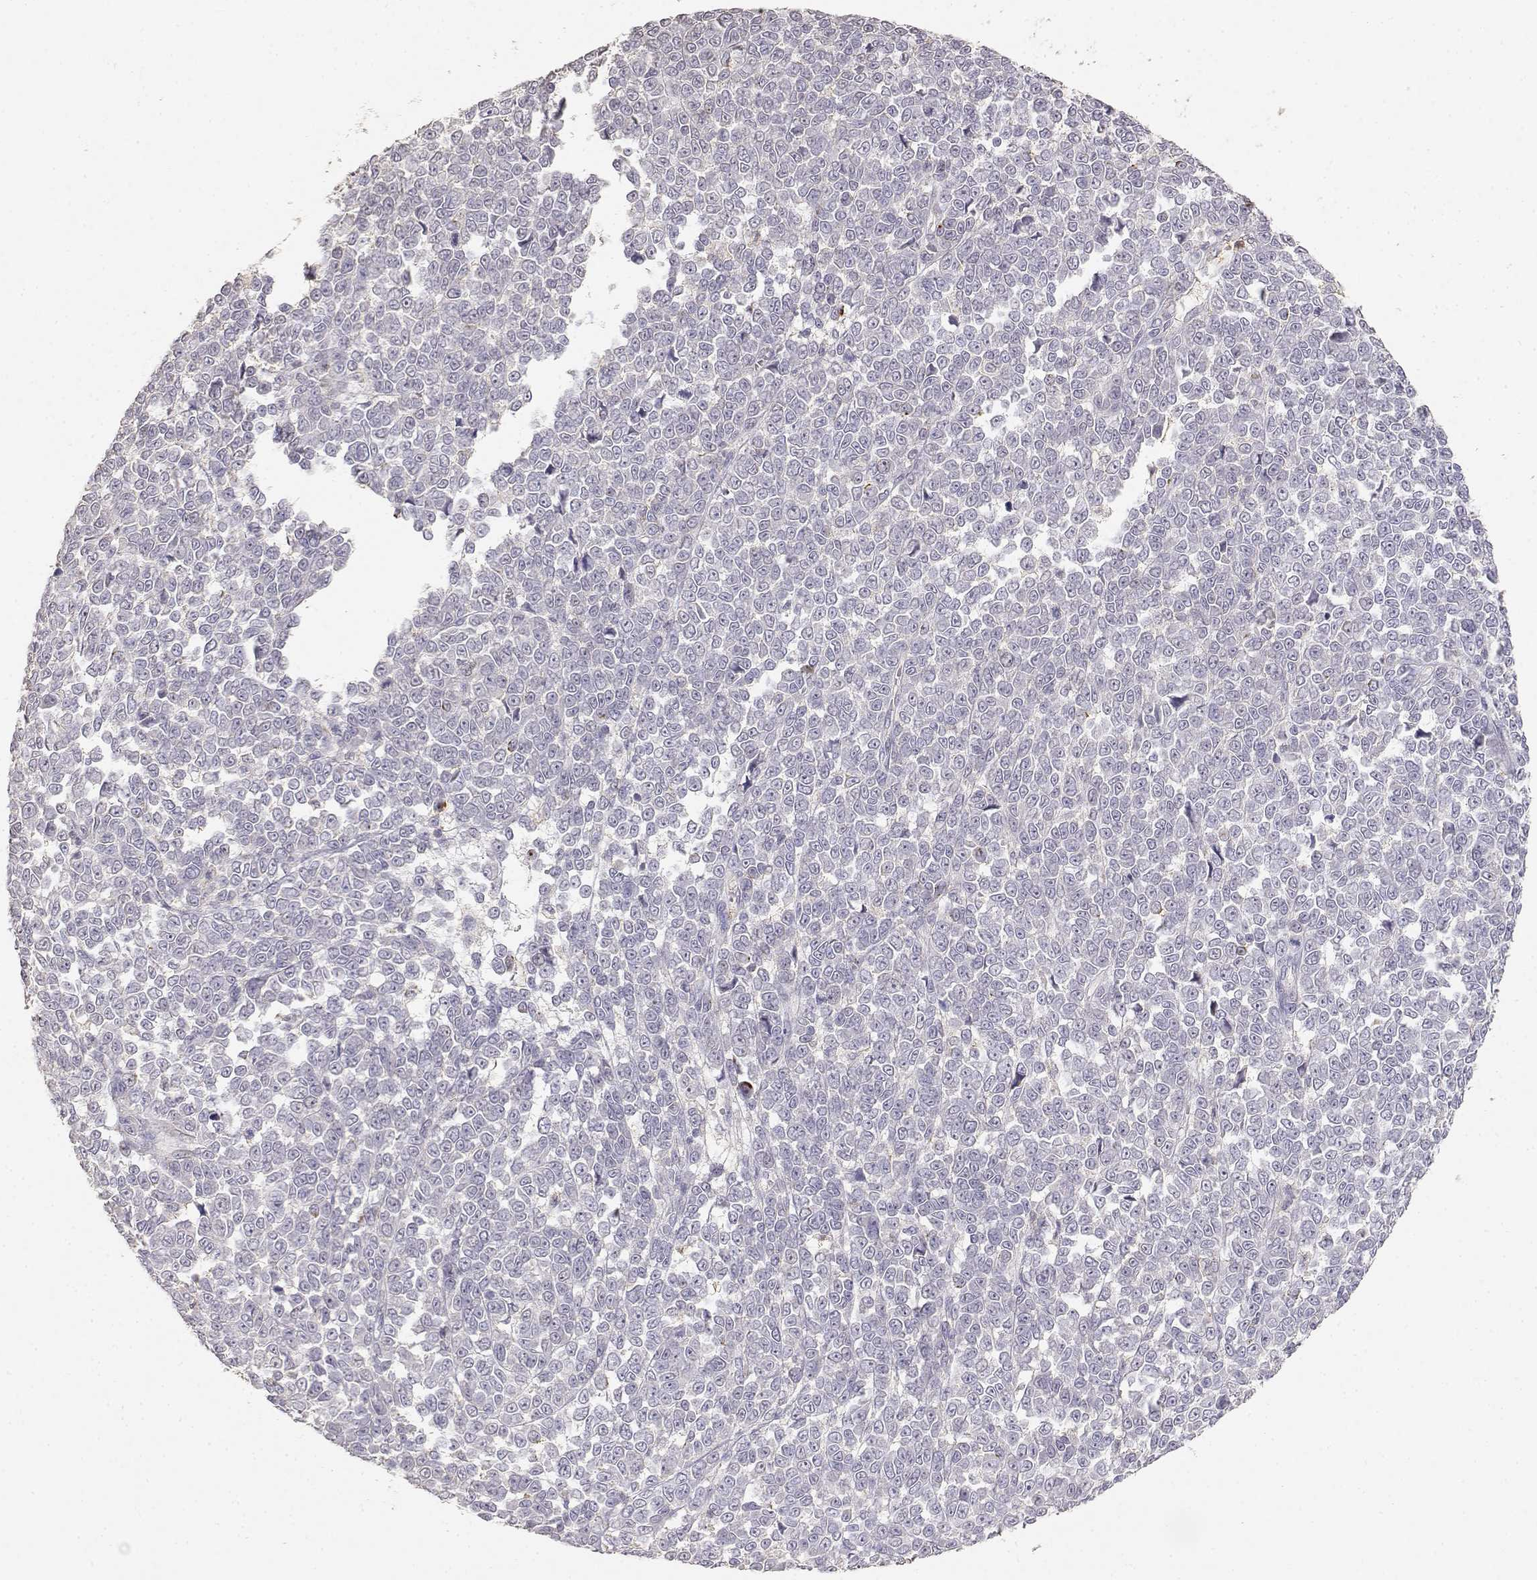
{"staining": {"intensity": "negative", "quantity": "none", "location": "none"}, "tissue": "melanoma", "cell_type": "Tumor cells", "image_type": "cancer", "snomed": [{"axis": "morphology", "description": "Malignant melanoma, NOS"}, {"axis": "topography", "description": "Skin"}], "caption": "Melanoma was stained to show a protein in brown. There is no significant expression in tumor cells.", "gene": "TNFRSF10C", "patient": {"sex": "female", "age": 95}}